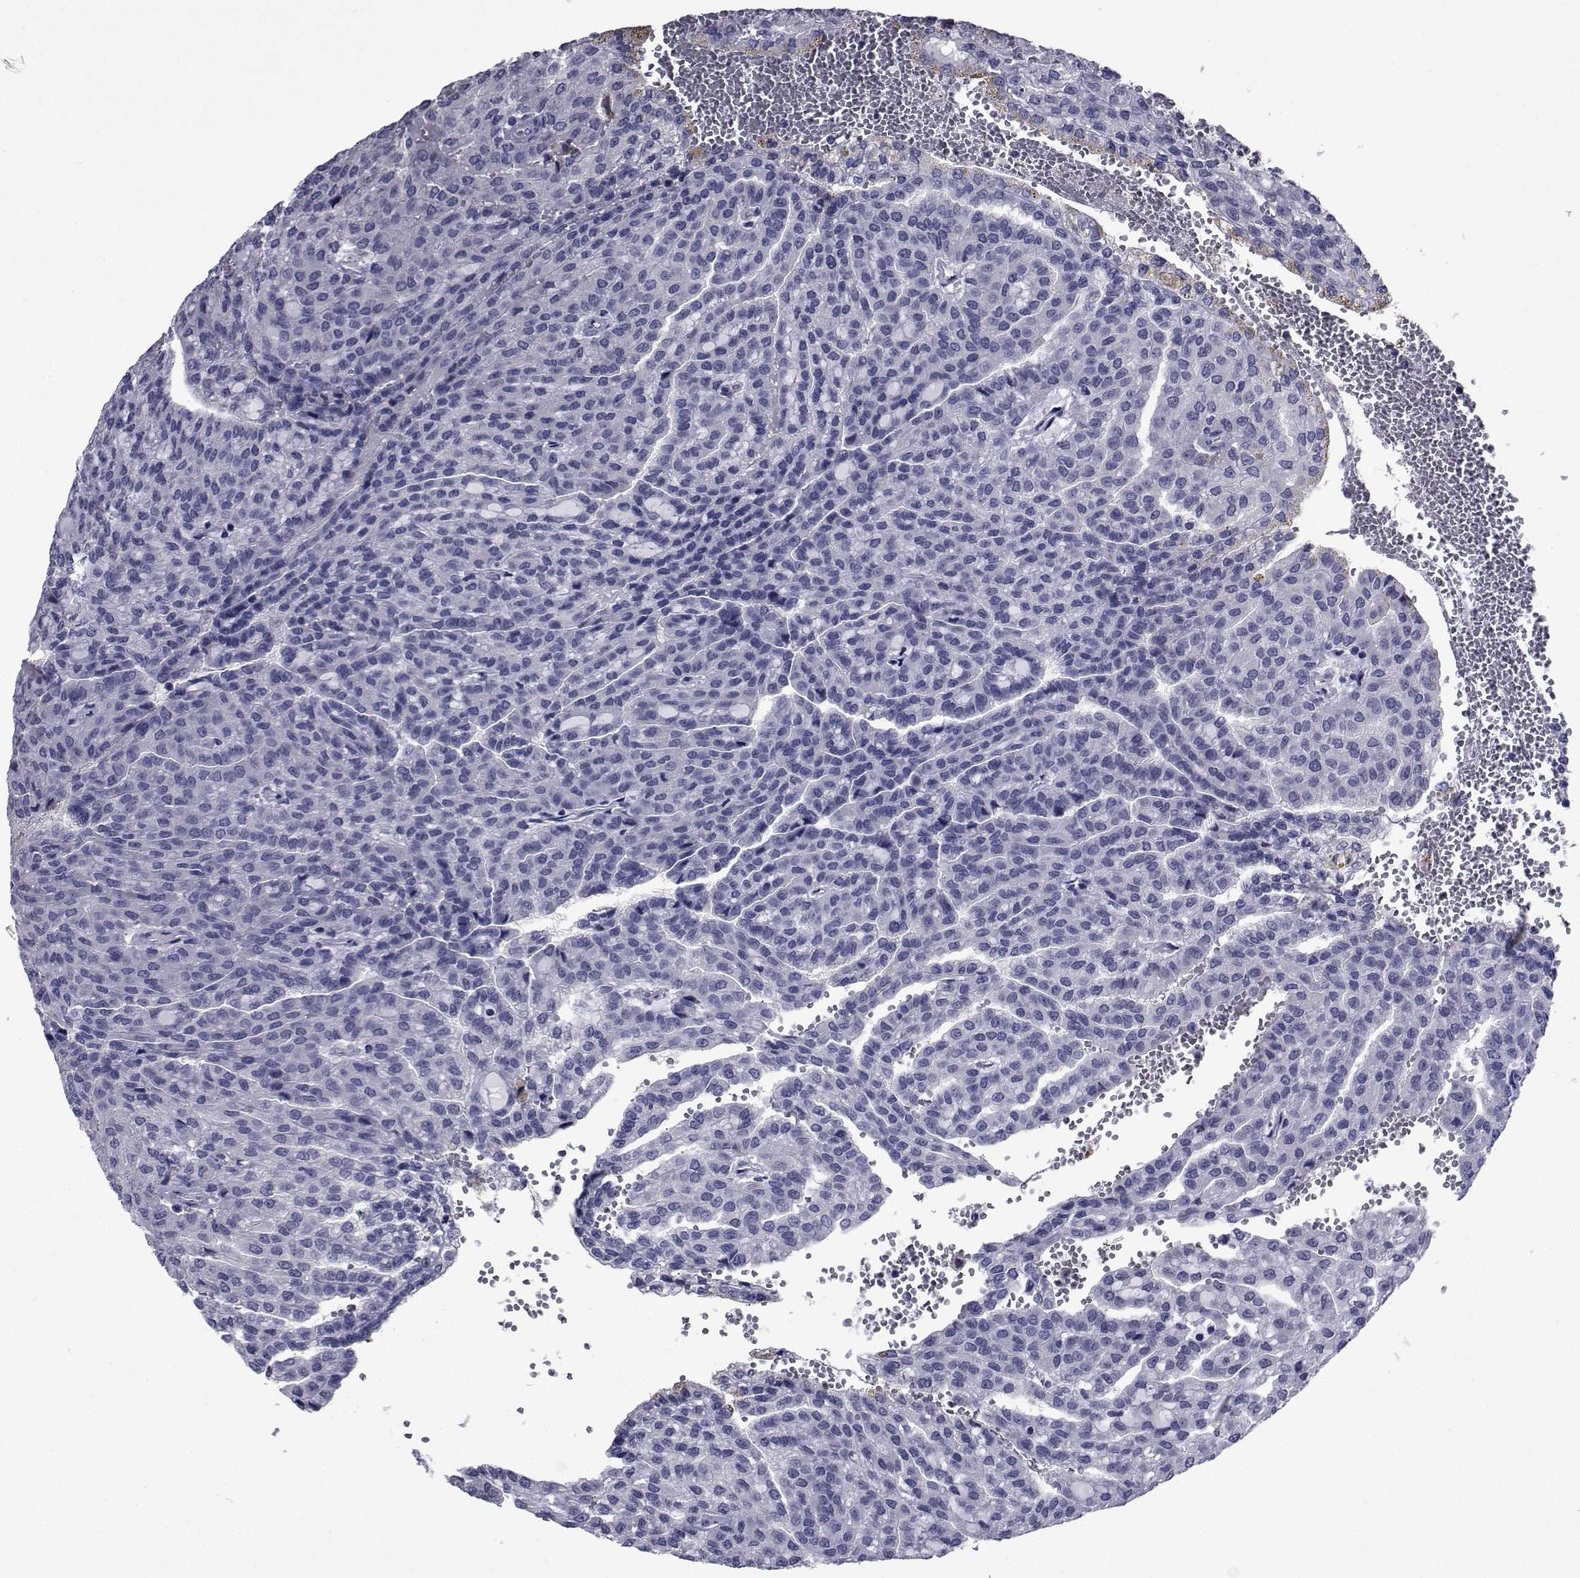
{"staining": {"intensity": "negative", "quantity": "none", "location": "none"}, "tissue": "renal cancer", "cell_type": "Tumor cells", "image_type": "cancer", "snomed": [{"axis": "morphology", "description": "Adenocarcinoma, NOS"}, {"axis": "topography", "description": "Kidney"}], "caption": "The image shows no staining of tumor cells in adenocarcinoma (renal).", "gene": "SEMA5B", "patient": {"sex": "male", "age": 63}}